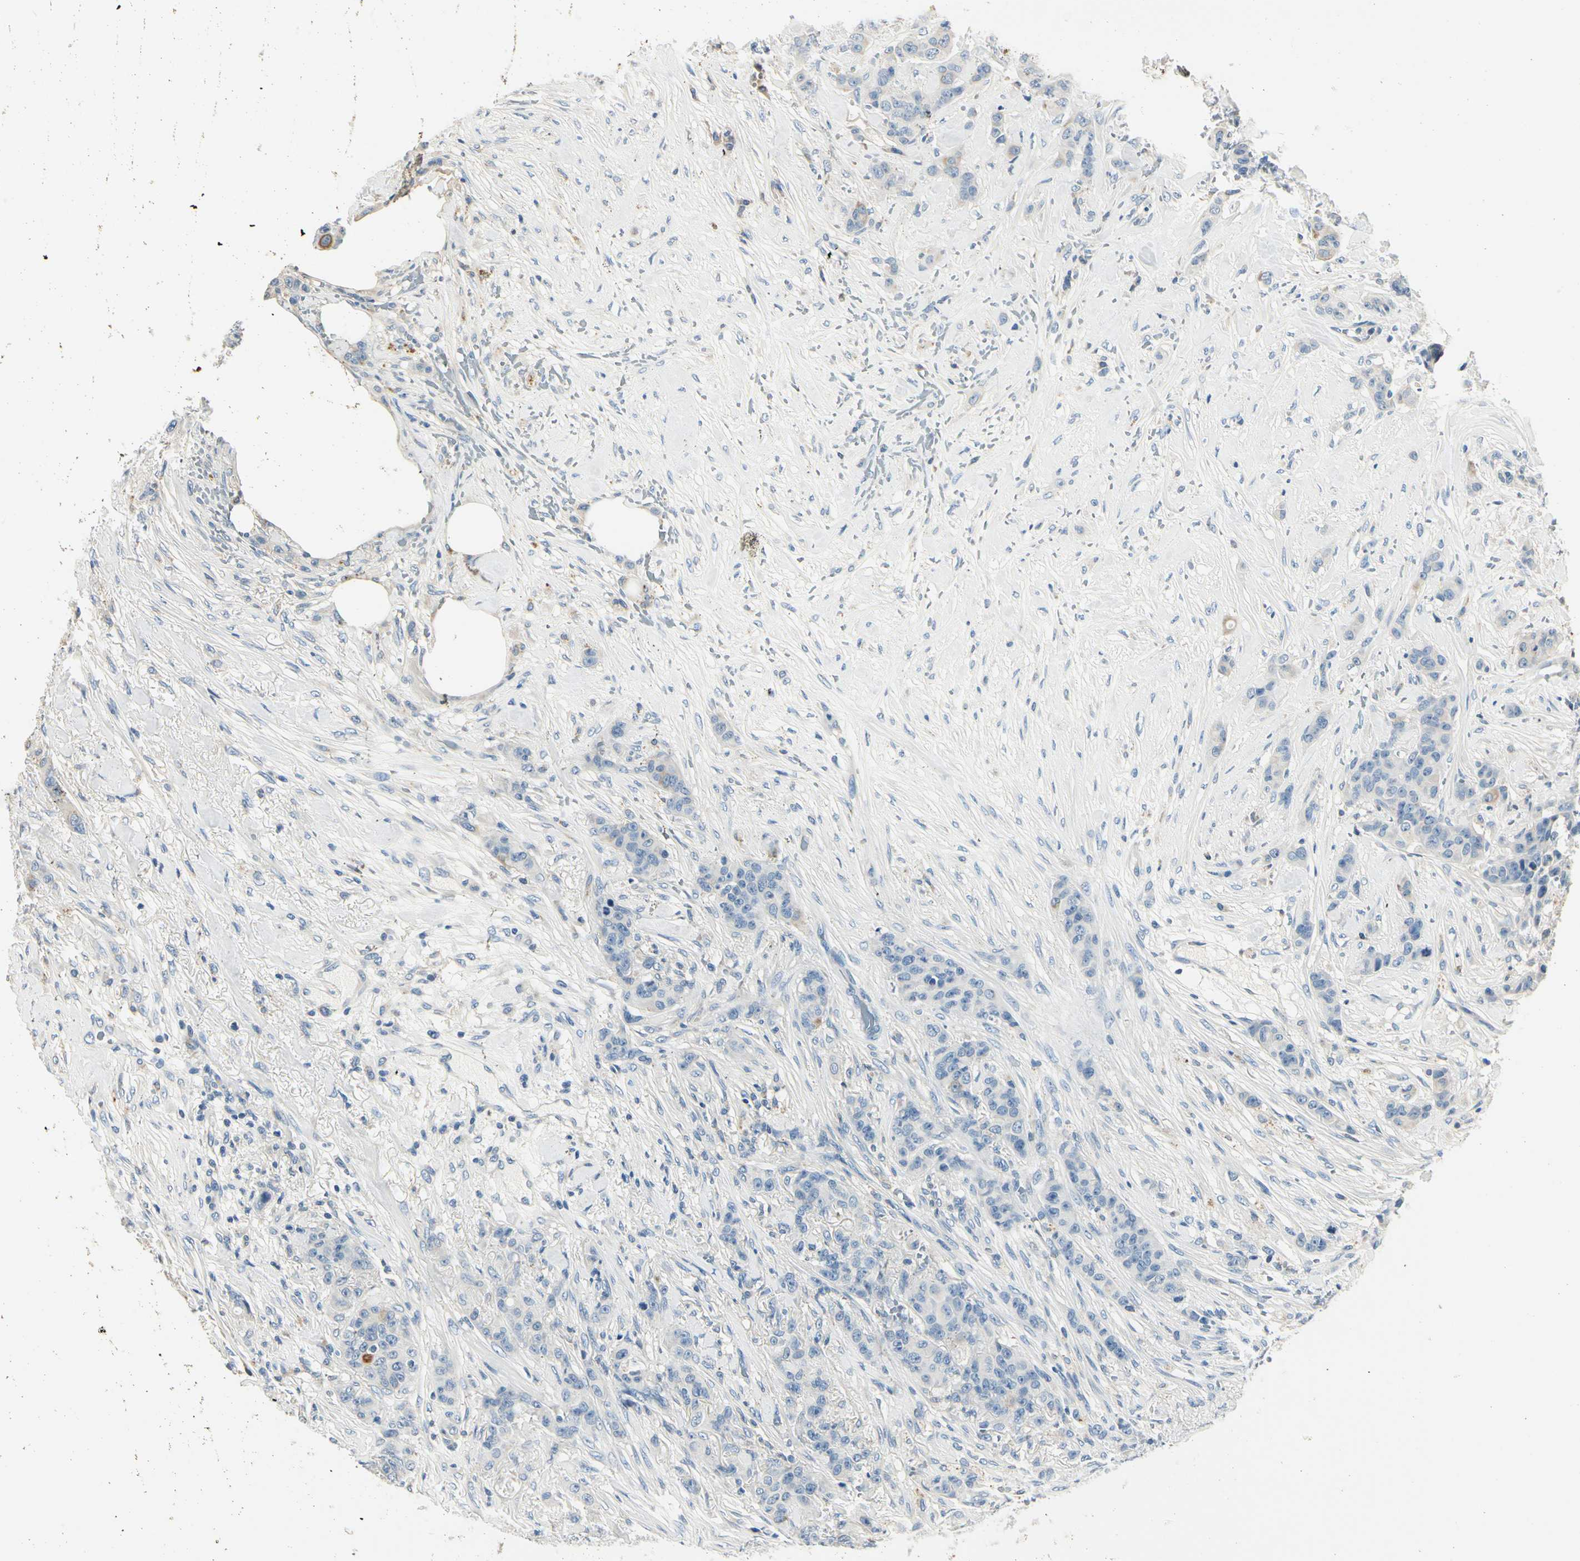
{"staining": {"intensity": "negative", "quantity": "none", "location": "none"}, "tissue": "breast cancer", "cell_type": "Tumor cells", "image_type": "cancer", "snomed": [{"axis": "morphology", "description": "Duct carcinoma"}, {"axis": "topography", "description": "Breast"}], "caption": "Photomicrograph shows no protein expression in tumor cells of breast invasive ductal carcinoma tissue.", "gene": "TGFBR3", "patient": {"sex": "female", "age": 40}}